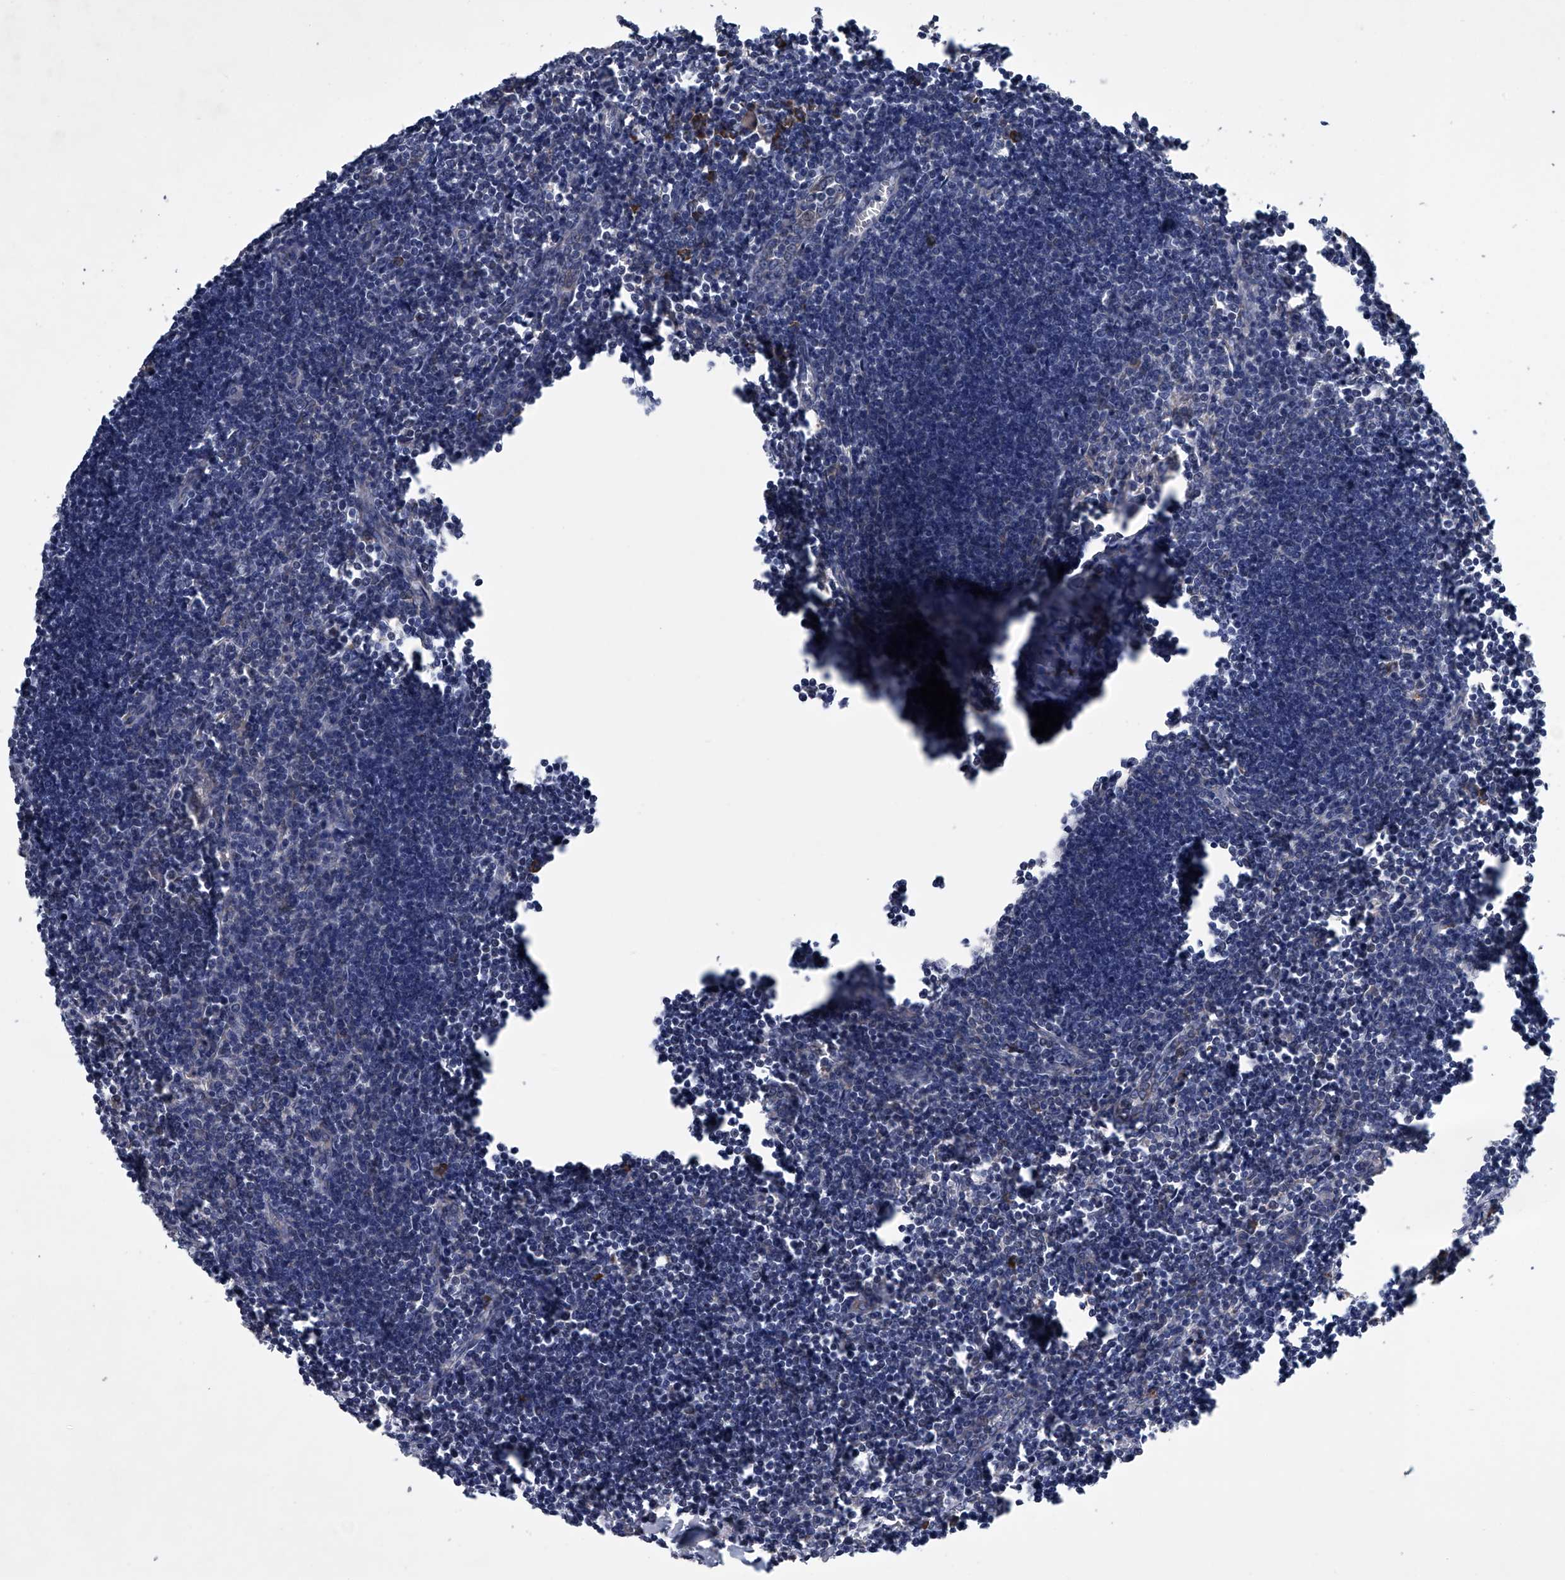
{"staining": {"intensity": "negative", "quantity": "none", "location": "none"}, "tissue": "lymph node", "cell_type": "Germinal center cells", "image_type": "normal", "snomed": [{"axis": "morphology", "description": "Normal tissue, NOS"}, {"axis": "morphology", "description": "Malignant melanoma, Metastatic site"}, {"axis": "topography", "description": "Lymph node"}], "caption": "Lymph node was stained to show a protein in brown. There is no significant staining in germinal center cells. (Stains: DAB immunohistochemistry with hematoxylin counter stain, Microscopy: brightfield microscopy at high magnification).", "gene": "ABCG1", "patient": {"sex": "male", "age": 41}}